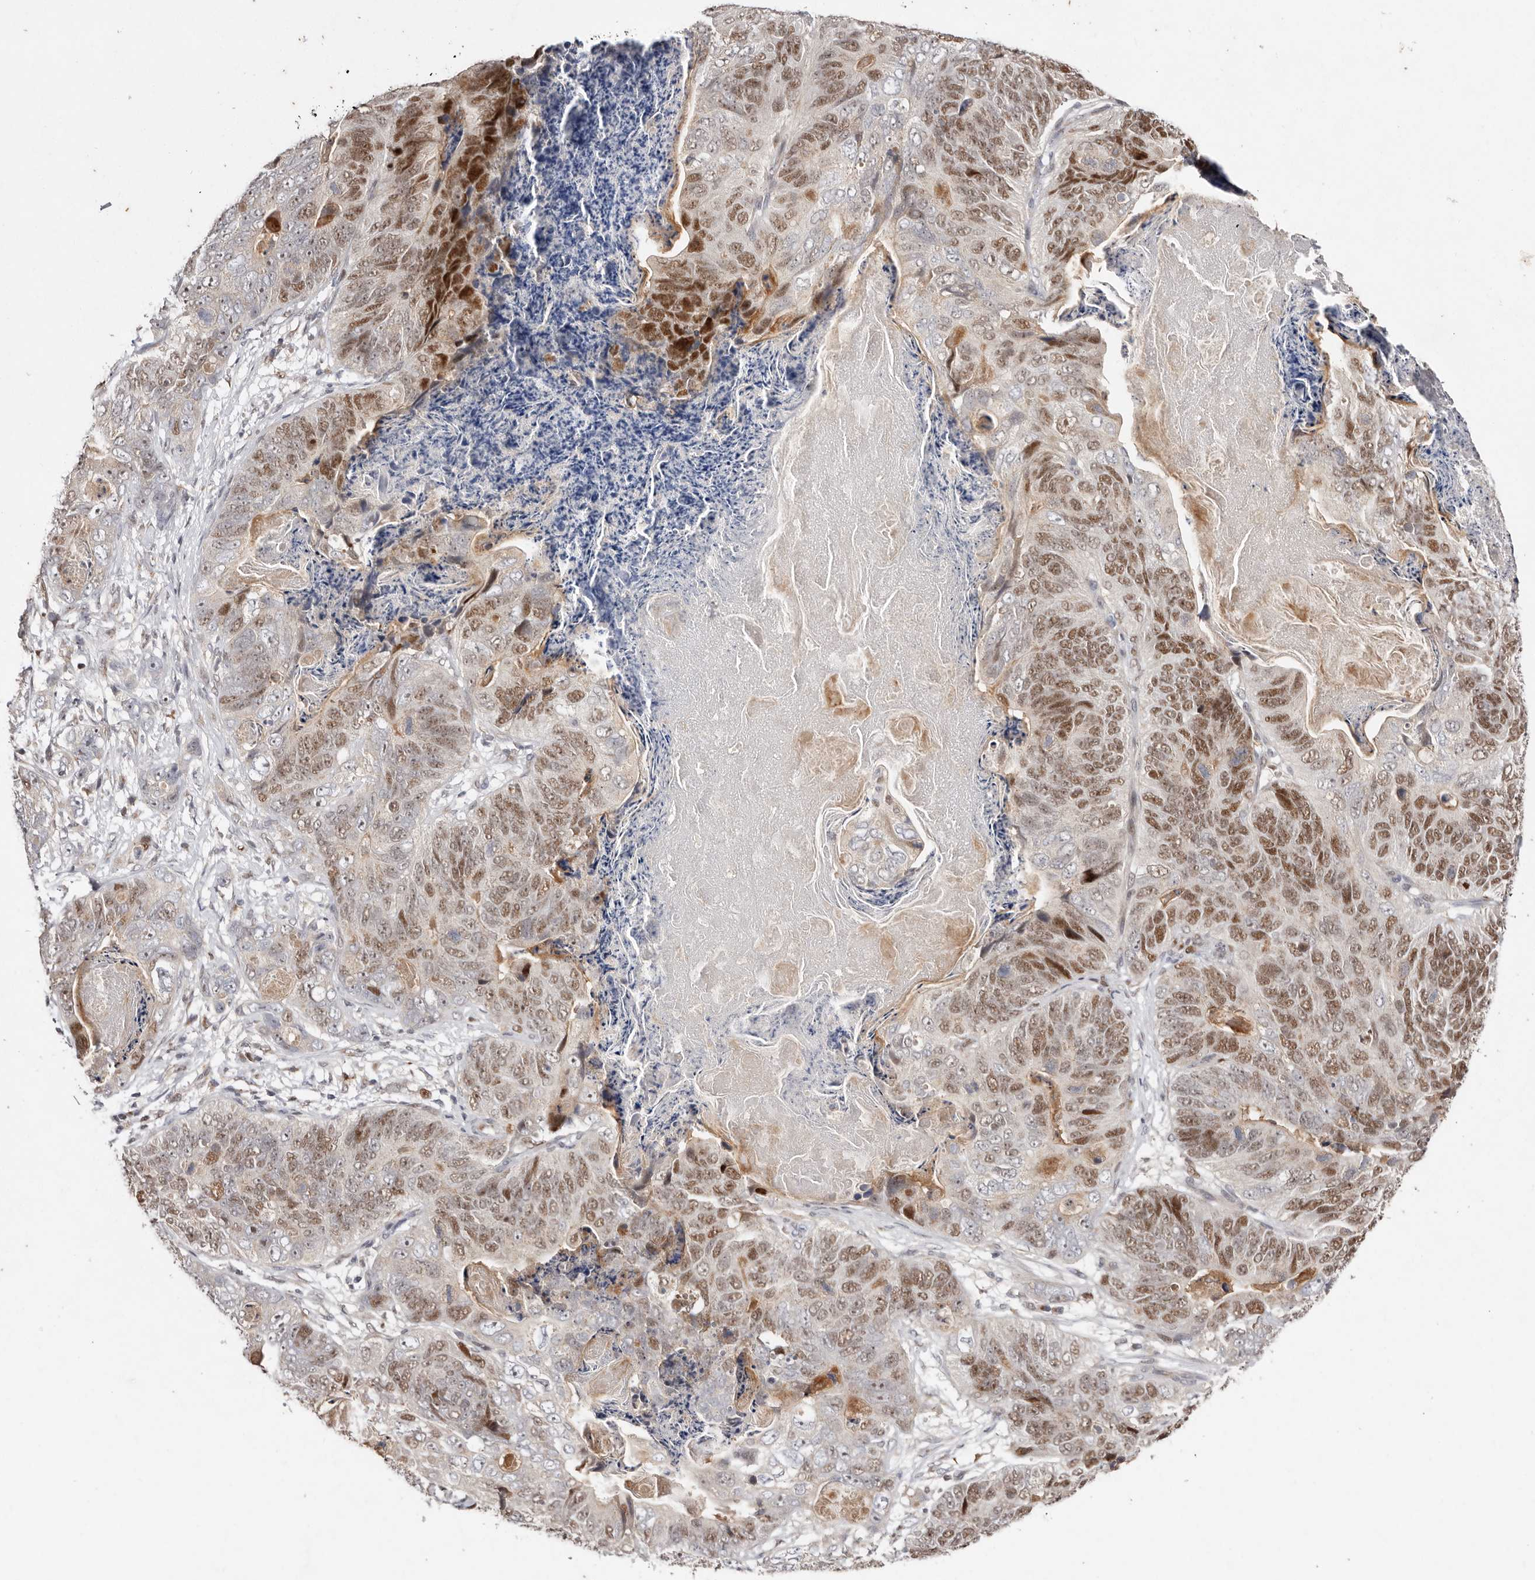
{"staining": {"intensity": "moderate", "quantity": ">75%", "location": "nuclear"}, "tissue": "stomach cancer", "cell_type": "Tumor cells", "image_type": "cancer", "snomed": [{"axis": "morphology", "description": "Normal tissue, NOS"}, {"axis": "morphology", "description": "Adenocarcinoma, NOS"}, {"axis": "topography", "description": "Stomach"}], "caption": "Brown immunohistochemical staining in human stomach cancer demonstrates moderate nuclear staining in approximately >75% of tumor cells.", "gene": "KLF7", "patient": {"sex": "female", "age": 89}}